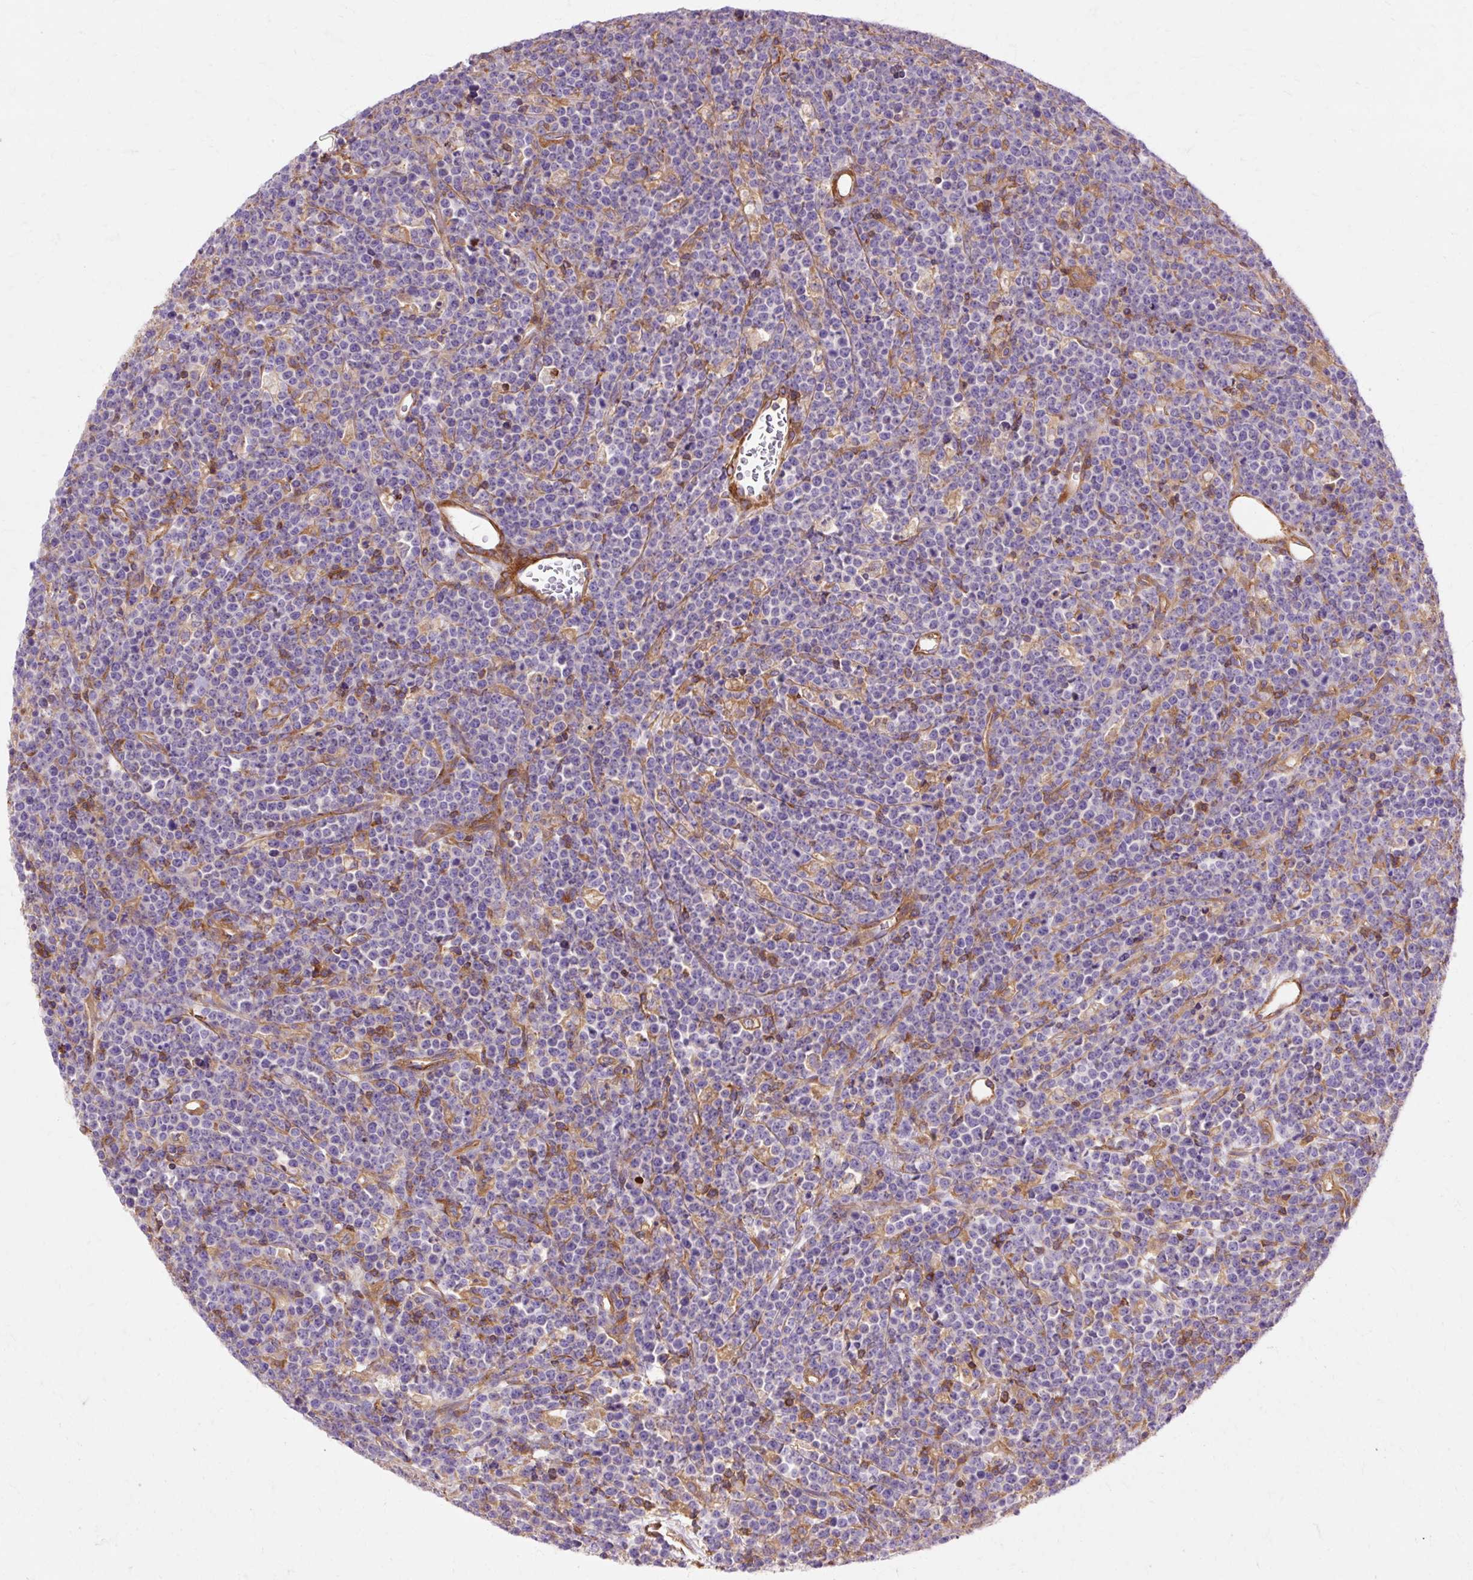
{"staining": {"intensity": "negative", "quantity": "none", "location": "none"}, "tissue": "lymphoma", "cell_type": "Tumor cells", "image_type": "cancer", "snomed": [{"axis": "morphology", "description": "Malignant lymphoma, non-Hodgkin's type, High grade"}, {"axis": "topography", "description": "Ovary"}], "caption": "DAB immunohistochemical staining of lymphoma exhibits no significant positivity in tumor cells.", "gene": "TBC1D2B", "patient": {"sex": "female", "age": 56}}